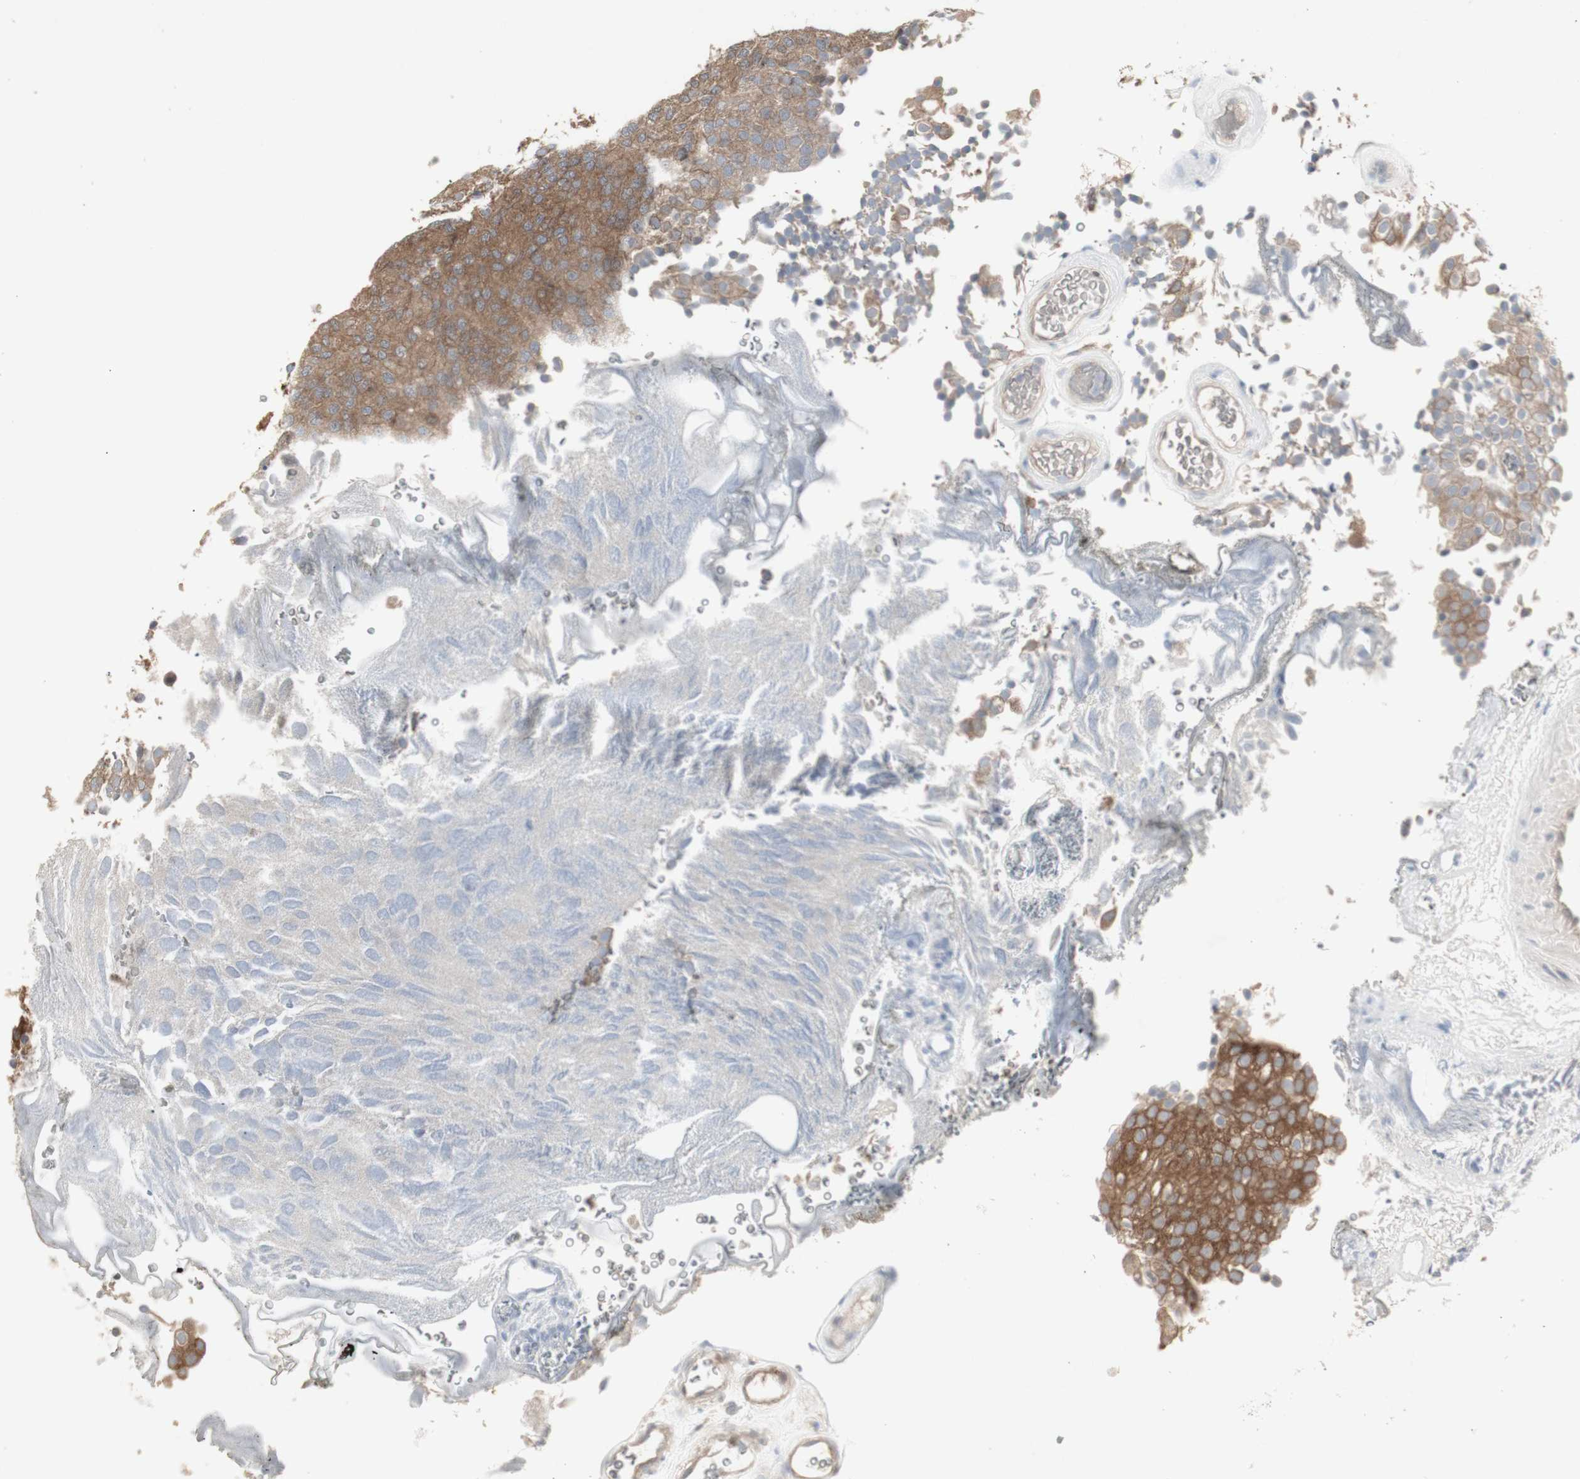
{"staining": {"intensity": "moderate", "quantity": ">75%", "location": "cytoplasmic/membranous"}, "tissue": "urothelial cancer", "cell_type": "Tumor cells", "image_type": "cancer", "snomed": [{"axis": "morphology", "description": "Urothelial carcinoma, Low grade"}, {"axis": "topography", "description": "Urinary bladder"}], "caption": "Protein staining demonstrates moderate cytoplasmic/membranous staining in about >75% of tumor cells in urothelial cancer.", "gene": "CHURC1-FNTB", "patient": {"sex": "male", "age": 78}}